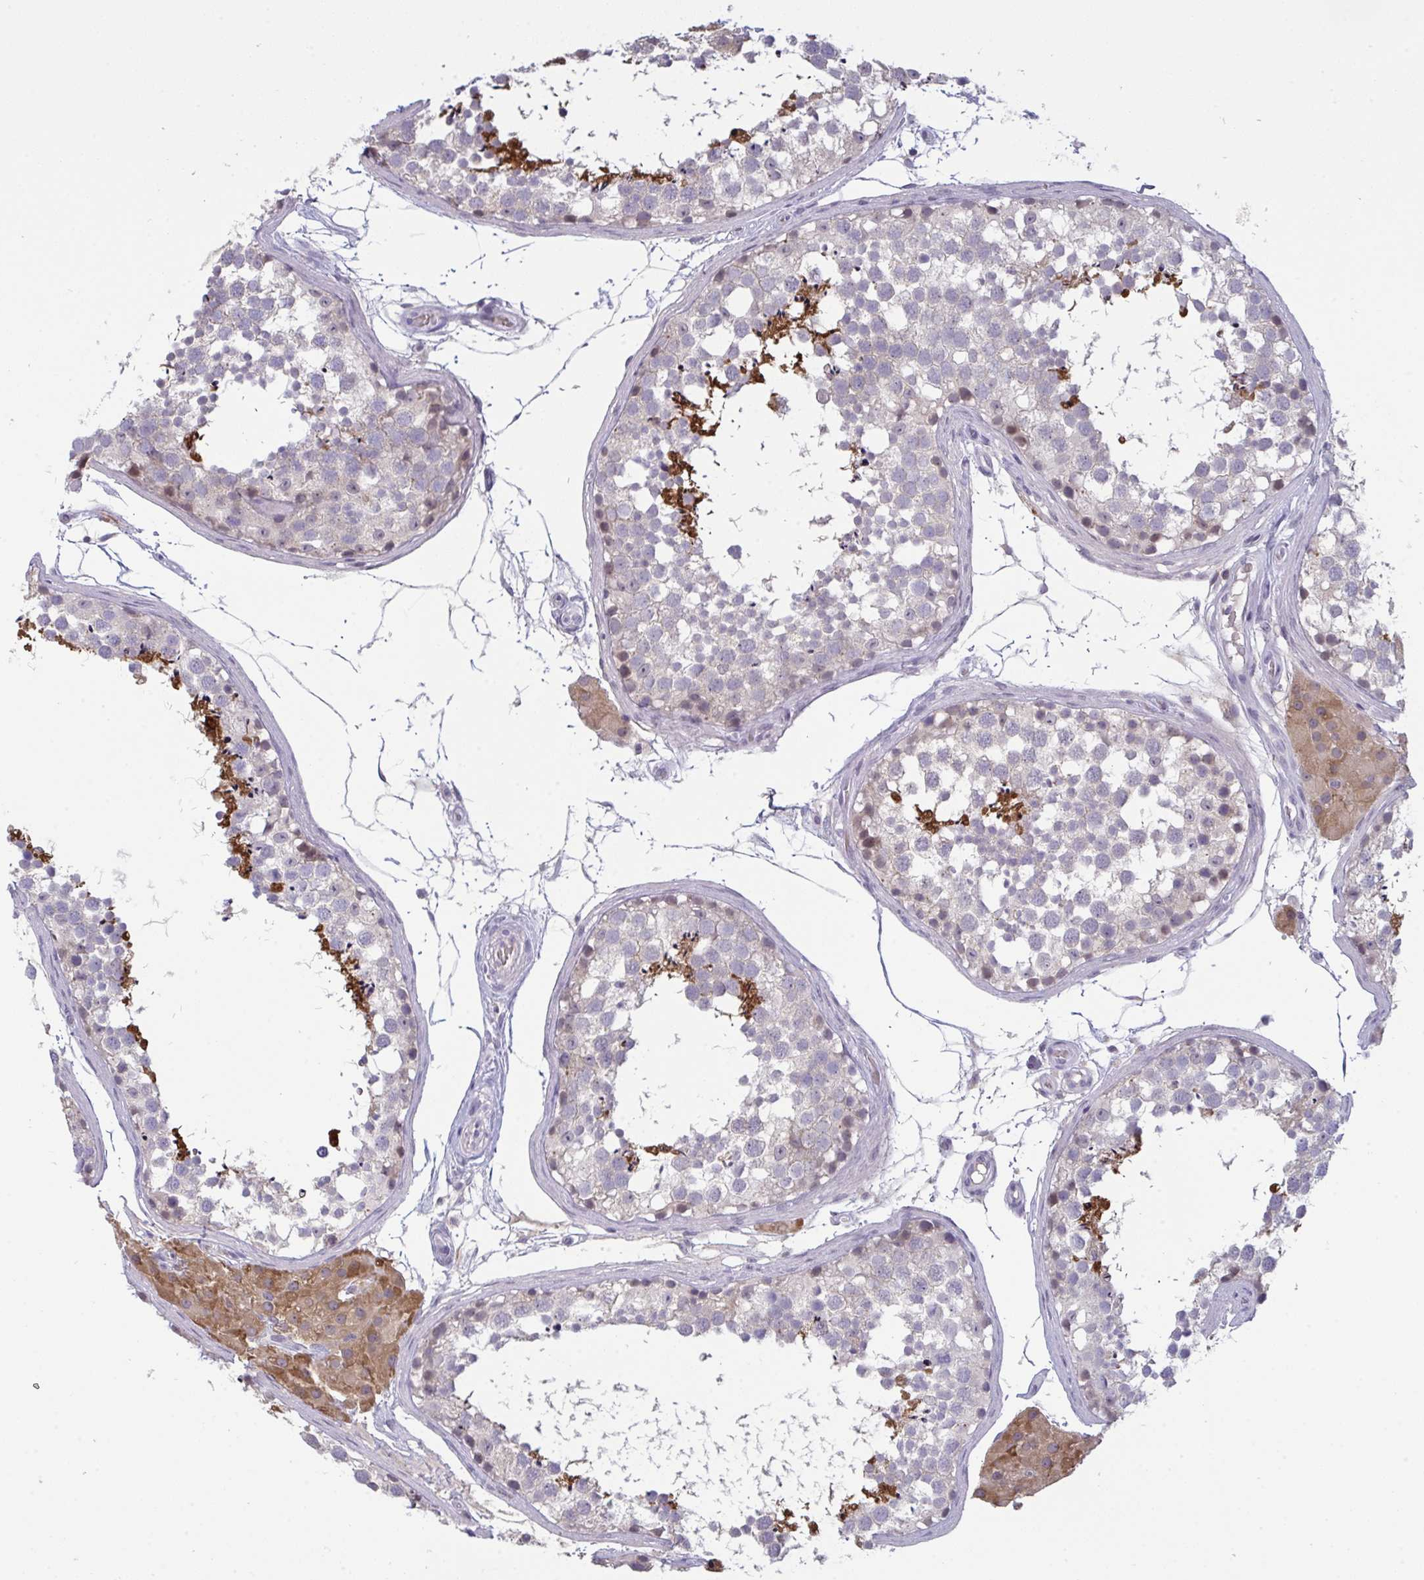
{"staining": {"intensity": "strong", "quantity": "<25%", "location": "cytoplasmic/membranous"}, "tissue": "testis", "cell_type": "Cells in seminiferous ducts", "image_type": "normal", "snomed": [{"axis": "morphology", "description": "Normal tissue, NOS"}, {"axis": "morphology", "description": "Seminoma, NOS"}, {"axis": "topography", "description": "Testis"}], "caption": "High-magnification brightfield microscopy of benign testis stained with DAB (3,3'-diaminobenzidine) (brown) and counterstained with hematoxylin (blue). cells in seminiferous ducts exhibit strong cytoplasmic/membranous positivity is present in approximately<25% of cells. (DAB IHC with brightfield microscopy, high magnification).", "gene": "ZNF784", "patient": {"sex": "male", "age": 65}}